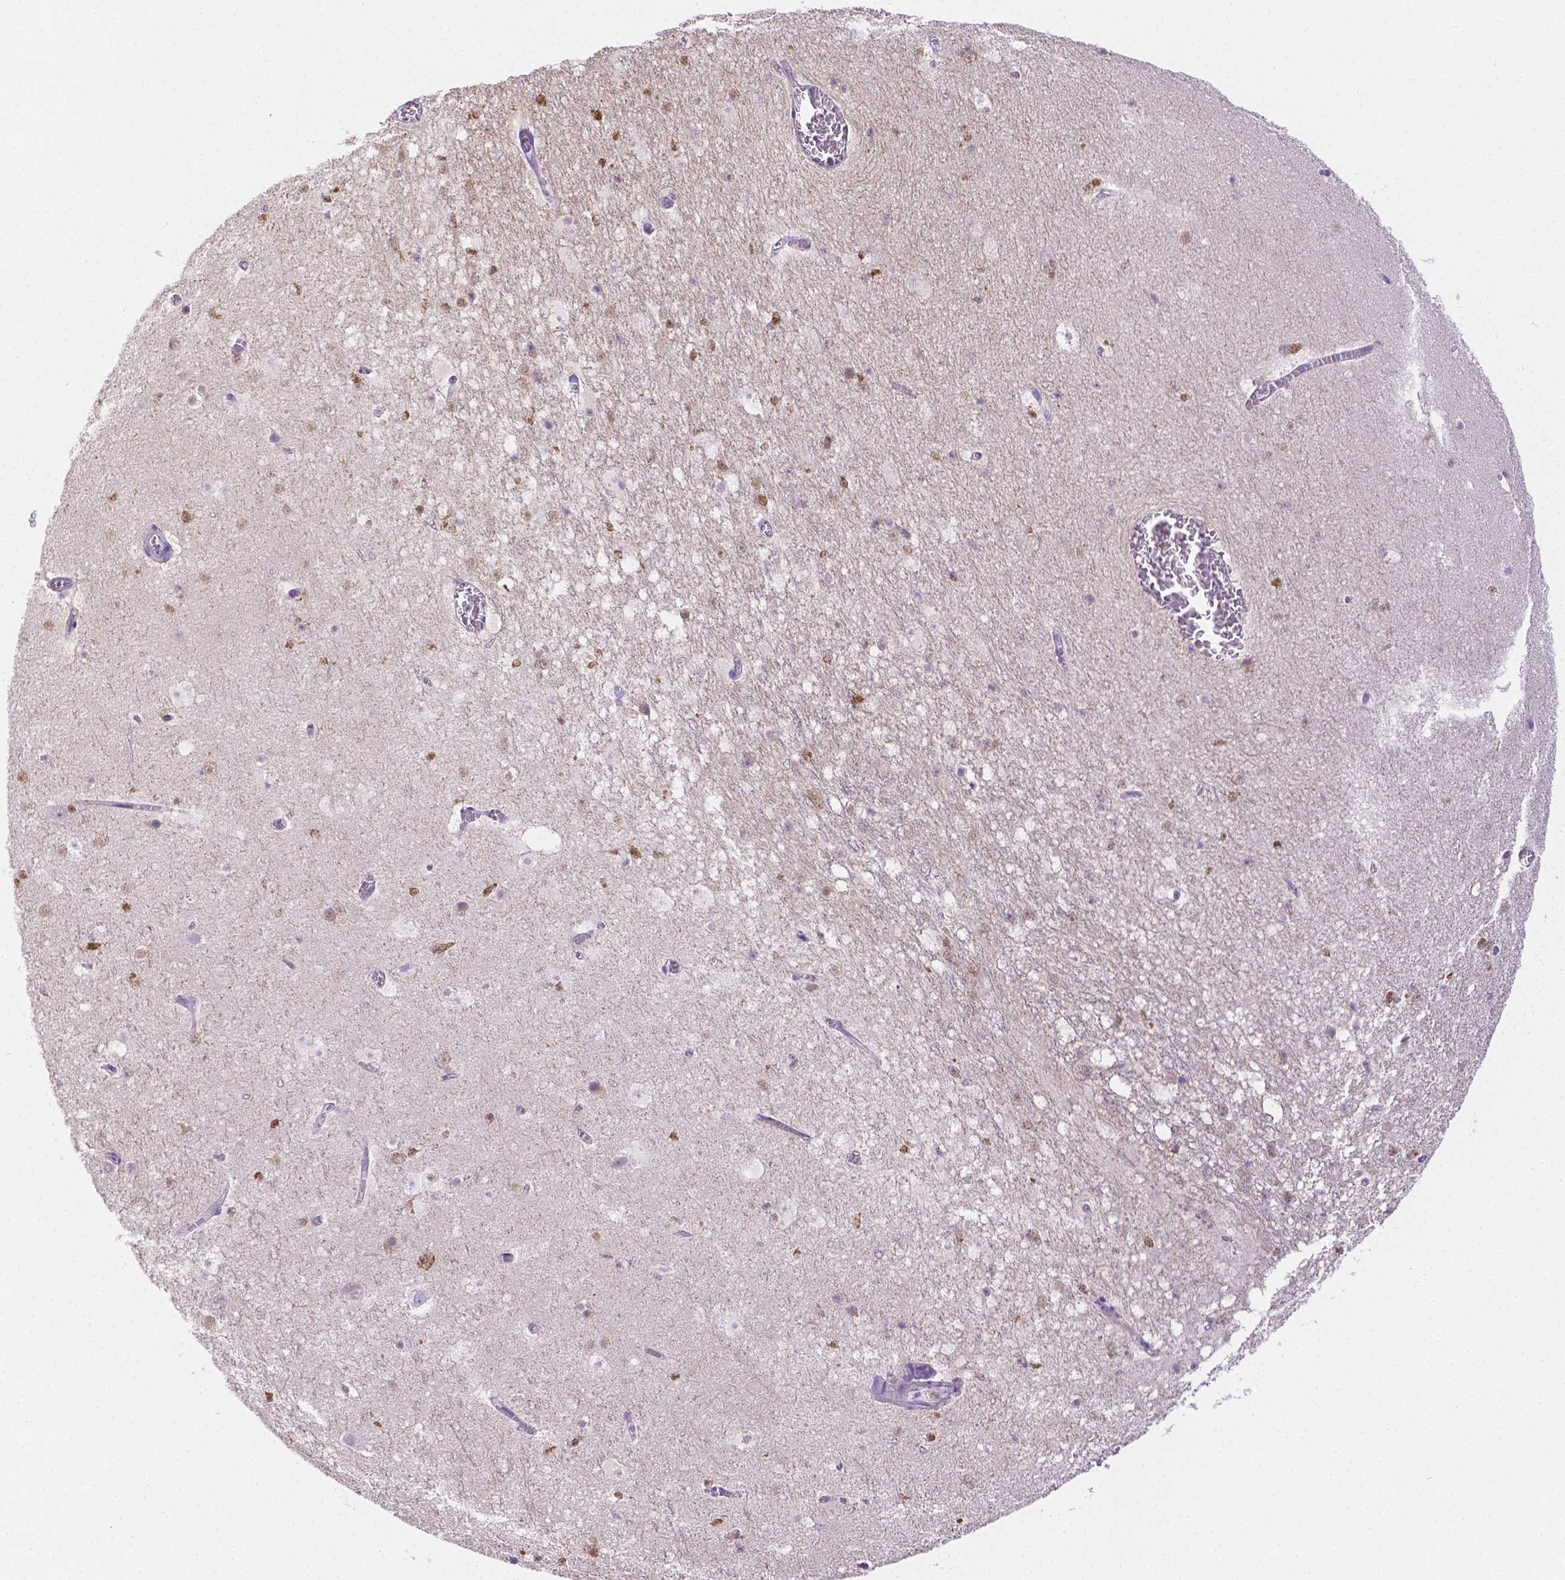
{"staining": {"intensity": "moderate", "quantity": "25%-75%", "location": "cytoplasmic/membranous,nuclear"}, "tissue": "hippocampus", "cell_type": "Glial cells", "image_type": "normal", "snomed": [{"axis": "morphology", "description": "Normal tissue, NOS"}, {"axis": "topography", "description": "Hippocampus"}], "caption": "Moderate cytoplasmic/membranous,nuclear expression is present in about 25%-75% of glial cells in normal hippocampus. (DAB (3,3'-diaminobenzidine) IHC with brightfield microscopy, high magnification).", "gene": "NXPH2", "patient": {"sex": "female", "age": 42}}